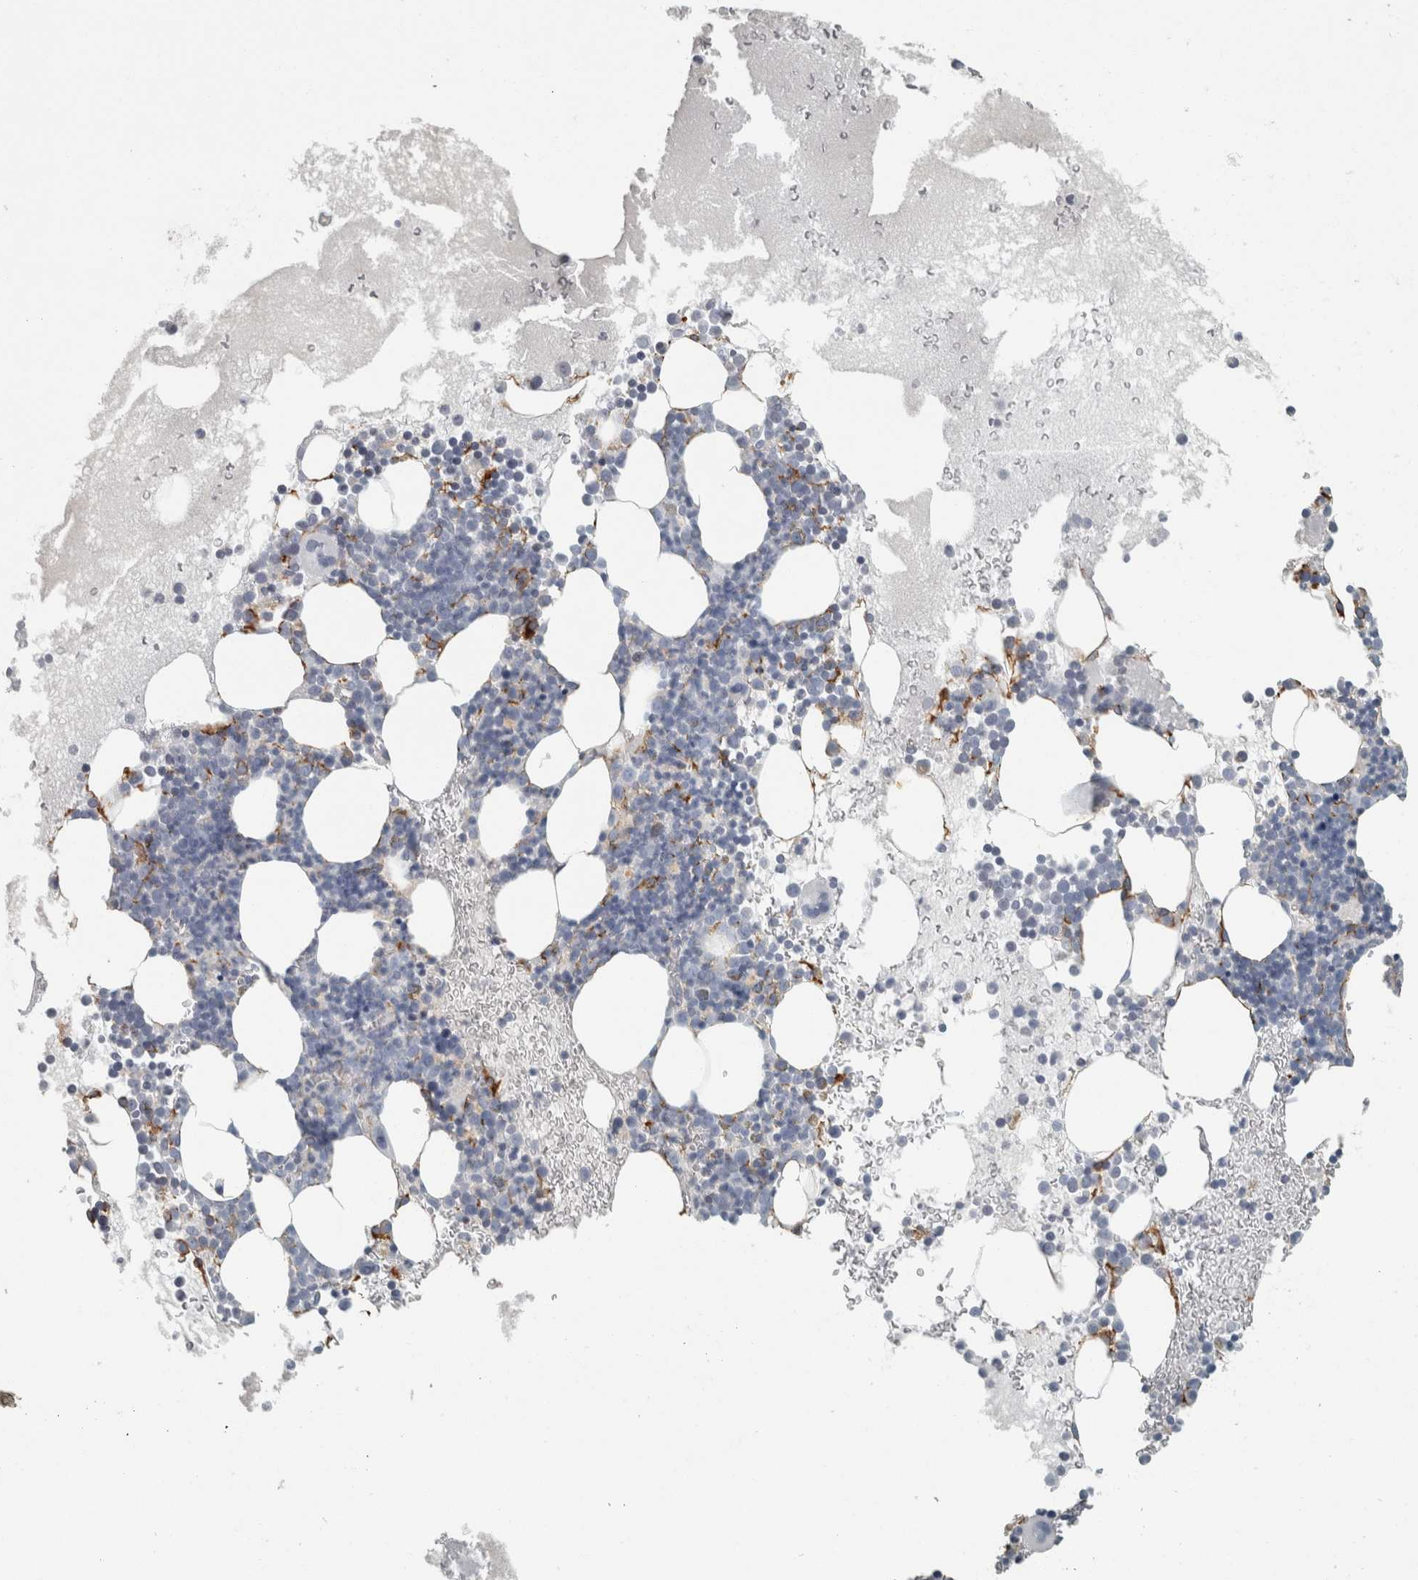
{"staining": {"intensity": "negative", "quantity": "none", "location": "none"}, "tissue": "bone marrow", "cell_type": "Hematopoietic cells", "image_type": "normal", "snomed": [{"axis": "morphology", "description": "Normal tissue, NOS"}, {"axis": "morphology", "description": "Inflammation, NOS"}, {"axis": "topography", "description": "Bone marrow"}], "caption": "Immunohistochemistry (IHC) of normal bone marrow demonstrates no expression in hematopoietic cells.", "gene": "CHL1", "patient": {"sex": "female", "age": 45}}